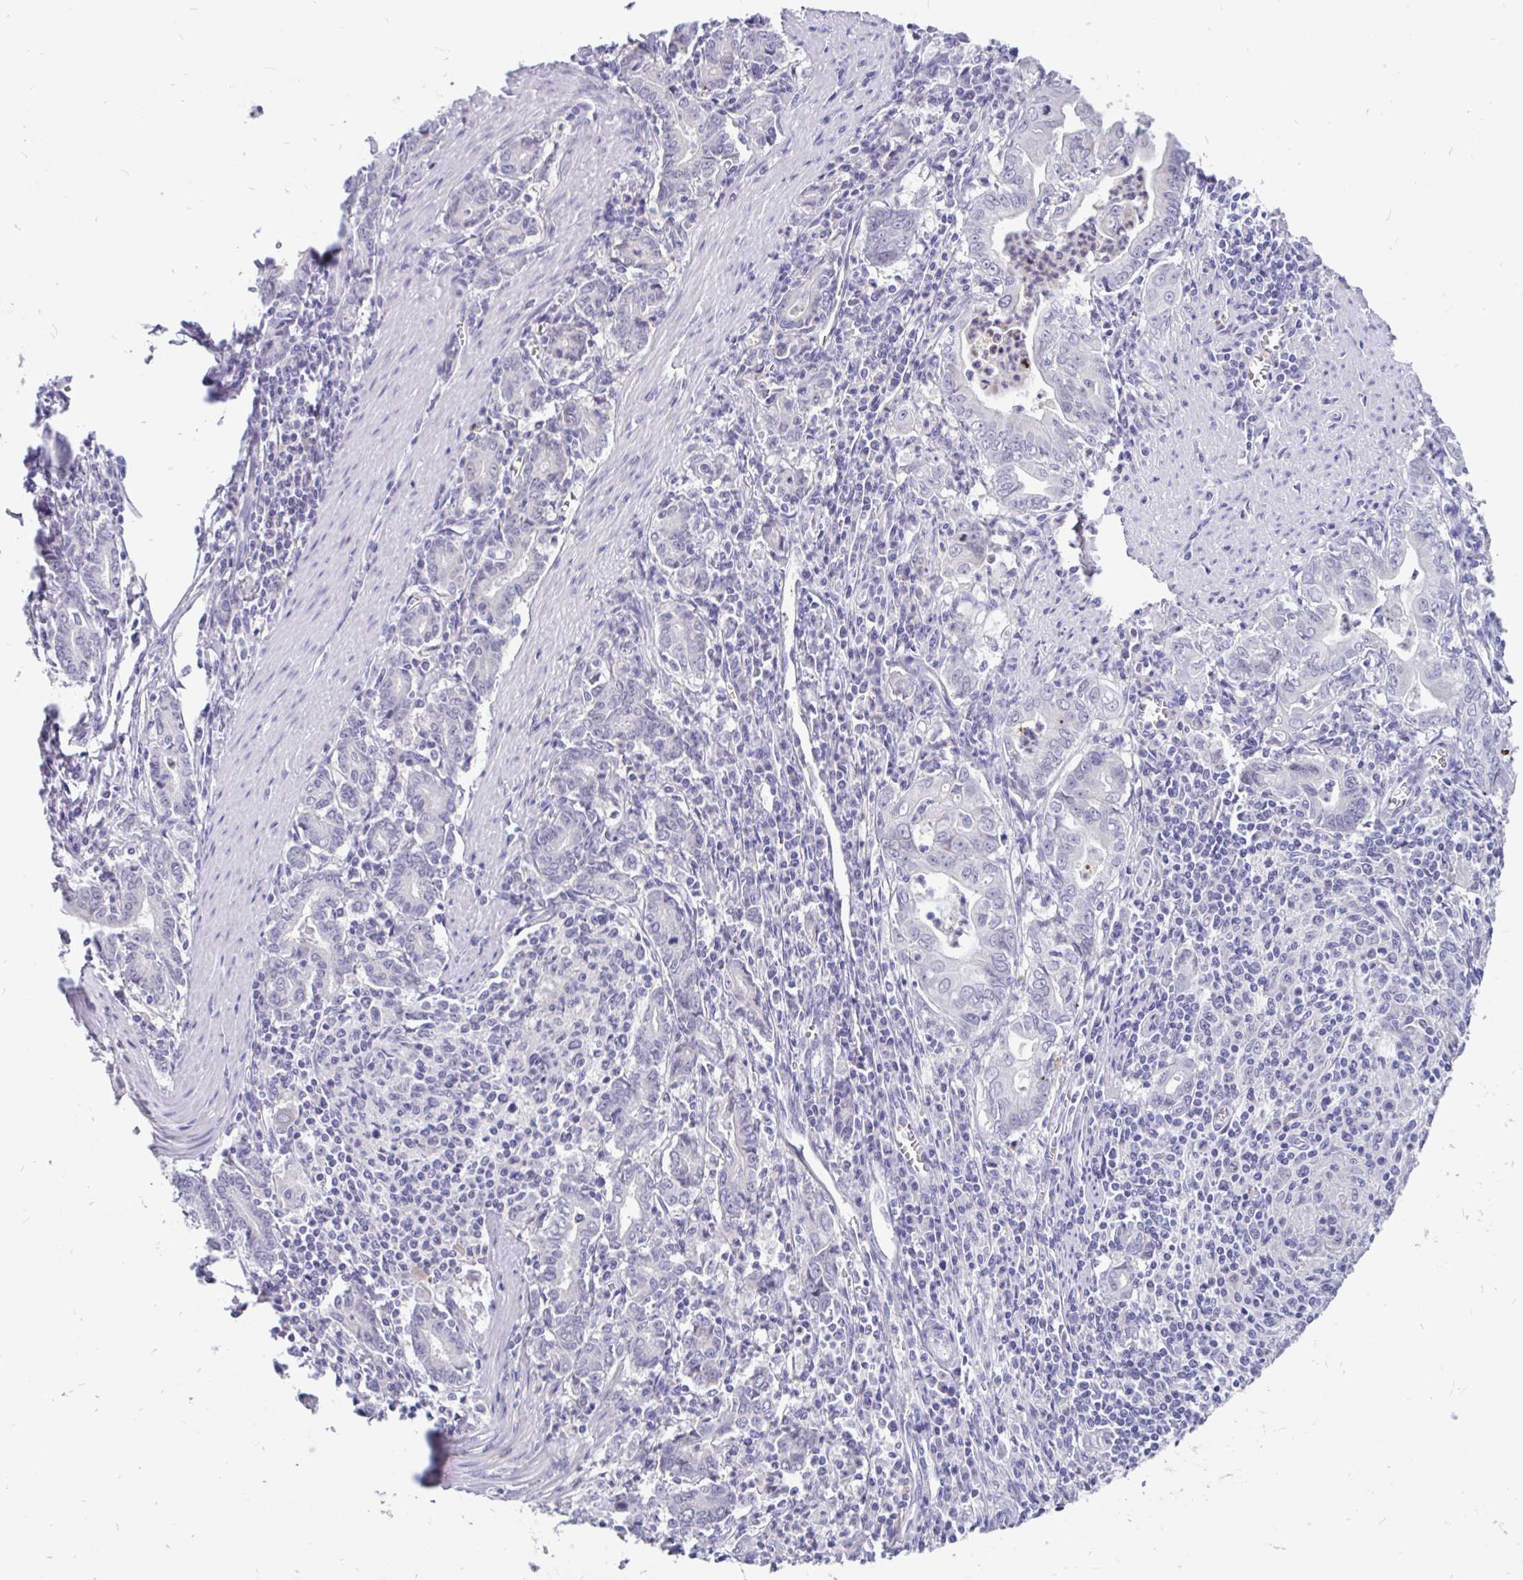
{"staining": {"intensity": "negative", "quantity": "none", "location": "none"}, "tissue": "stomach cancer", "cell_type": "Tumor cells", "image_type": "cancer", "snomed": [{"axis": "morphology", "description": "Adenocarcinoma, NOS"}, {"axis": "topography", "description": "Stomach, upper"}], "caption": "Immunohistochemistry (IHC) image of stomach cancer stained for a protein (brown), which reveals no expression in tumor cells.", "gene": "KIAA2013", "patient": {"sex": "female", "age": 79}}